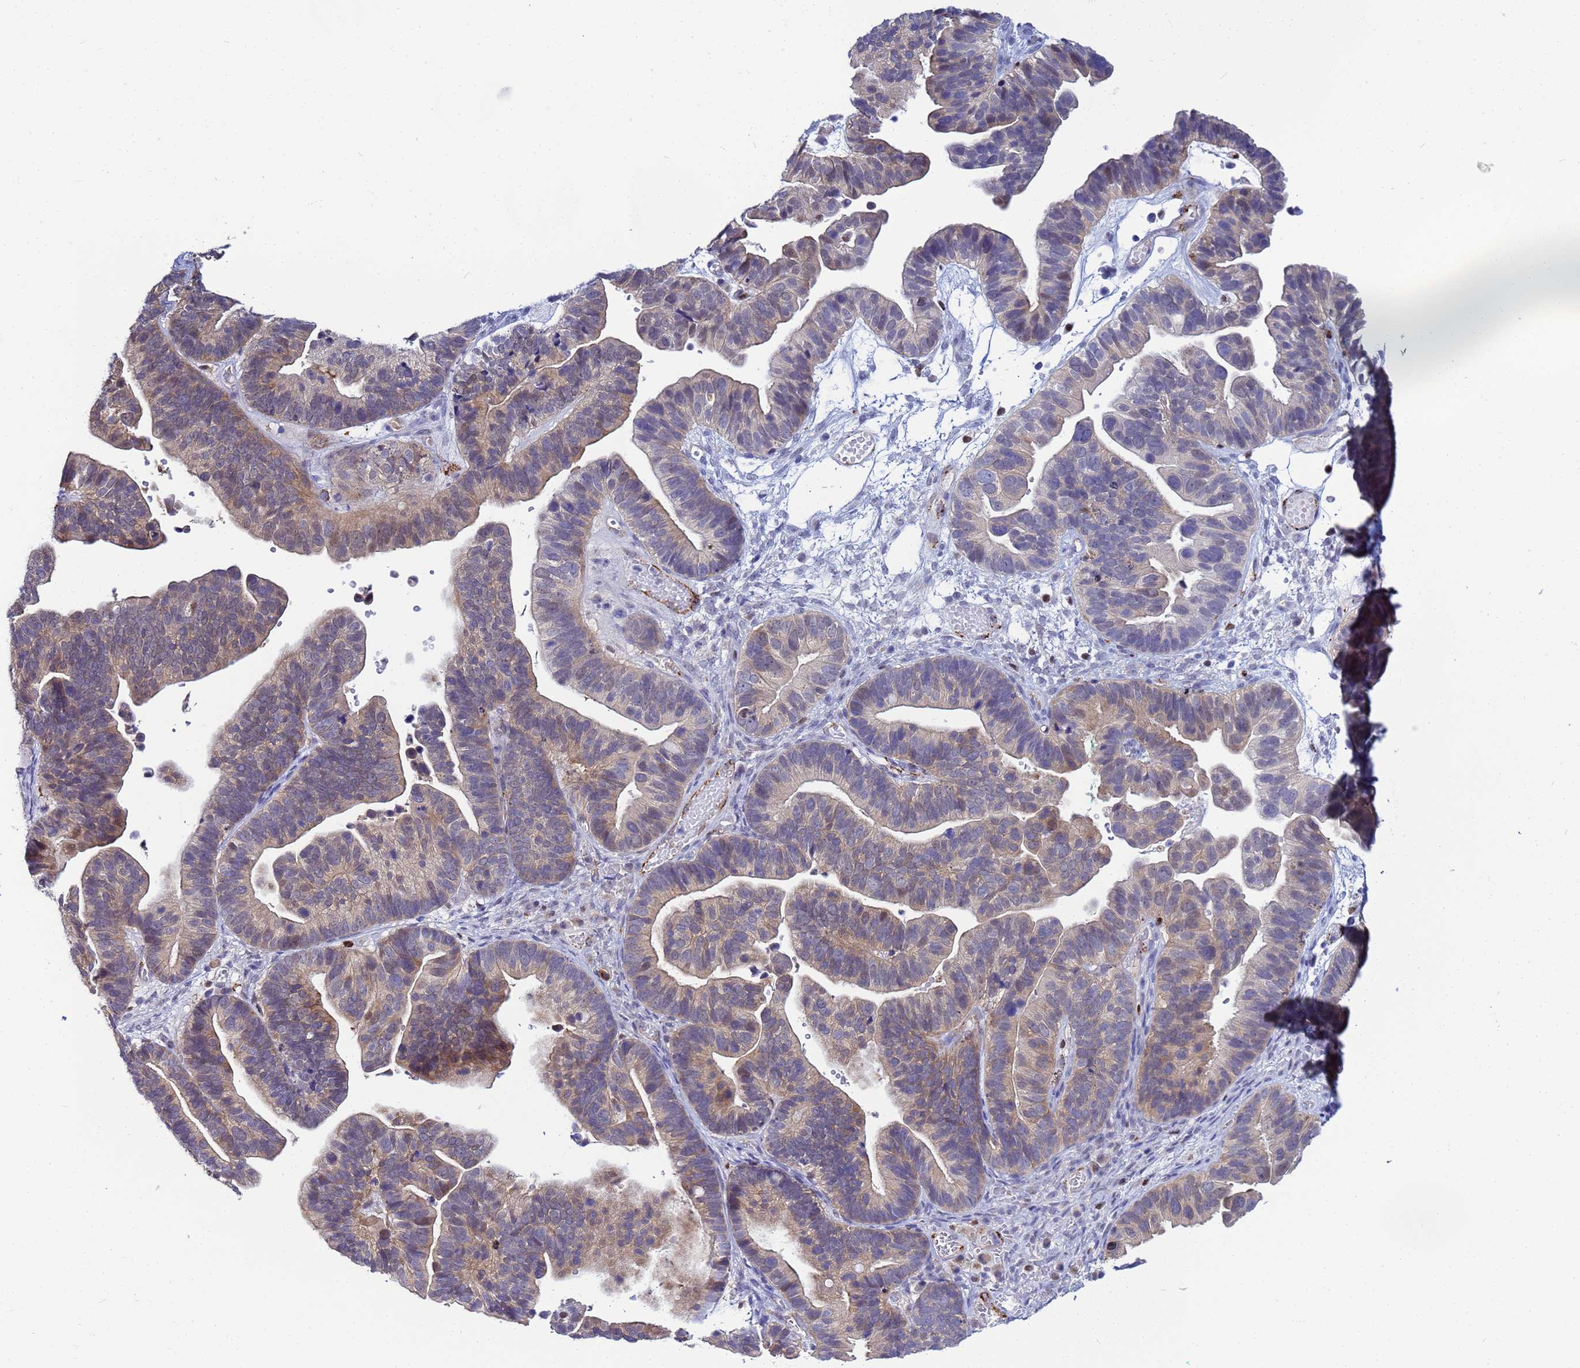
{"staining": {"intensity": "weak", "quantity": "25%-75%", "location": "cytoplasmic/membranous,nuclear"}, "tissue": "ovarian cancer", "cell_type": "Tumor cells", "image_type": "cancer", "snomed": [{"axis": "morphology", "description": "Cystadenocarcinoma, serous, NOS"}, {"axis": "topography", "description": "Ovary"}], "caption": "Protein expression analysis of human ovarian cancer (serous cystadenocarcinoma) reveals weak cytoplasmic/membranous and nuclear positivity in approximately 25%-75% of tumor cells.", "gene": "SLC25A37", "patient": {"sex": "female", "age": 56}}